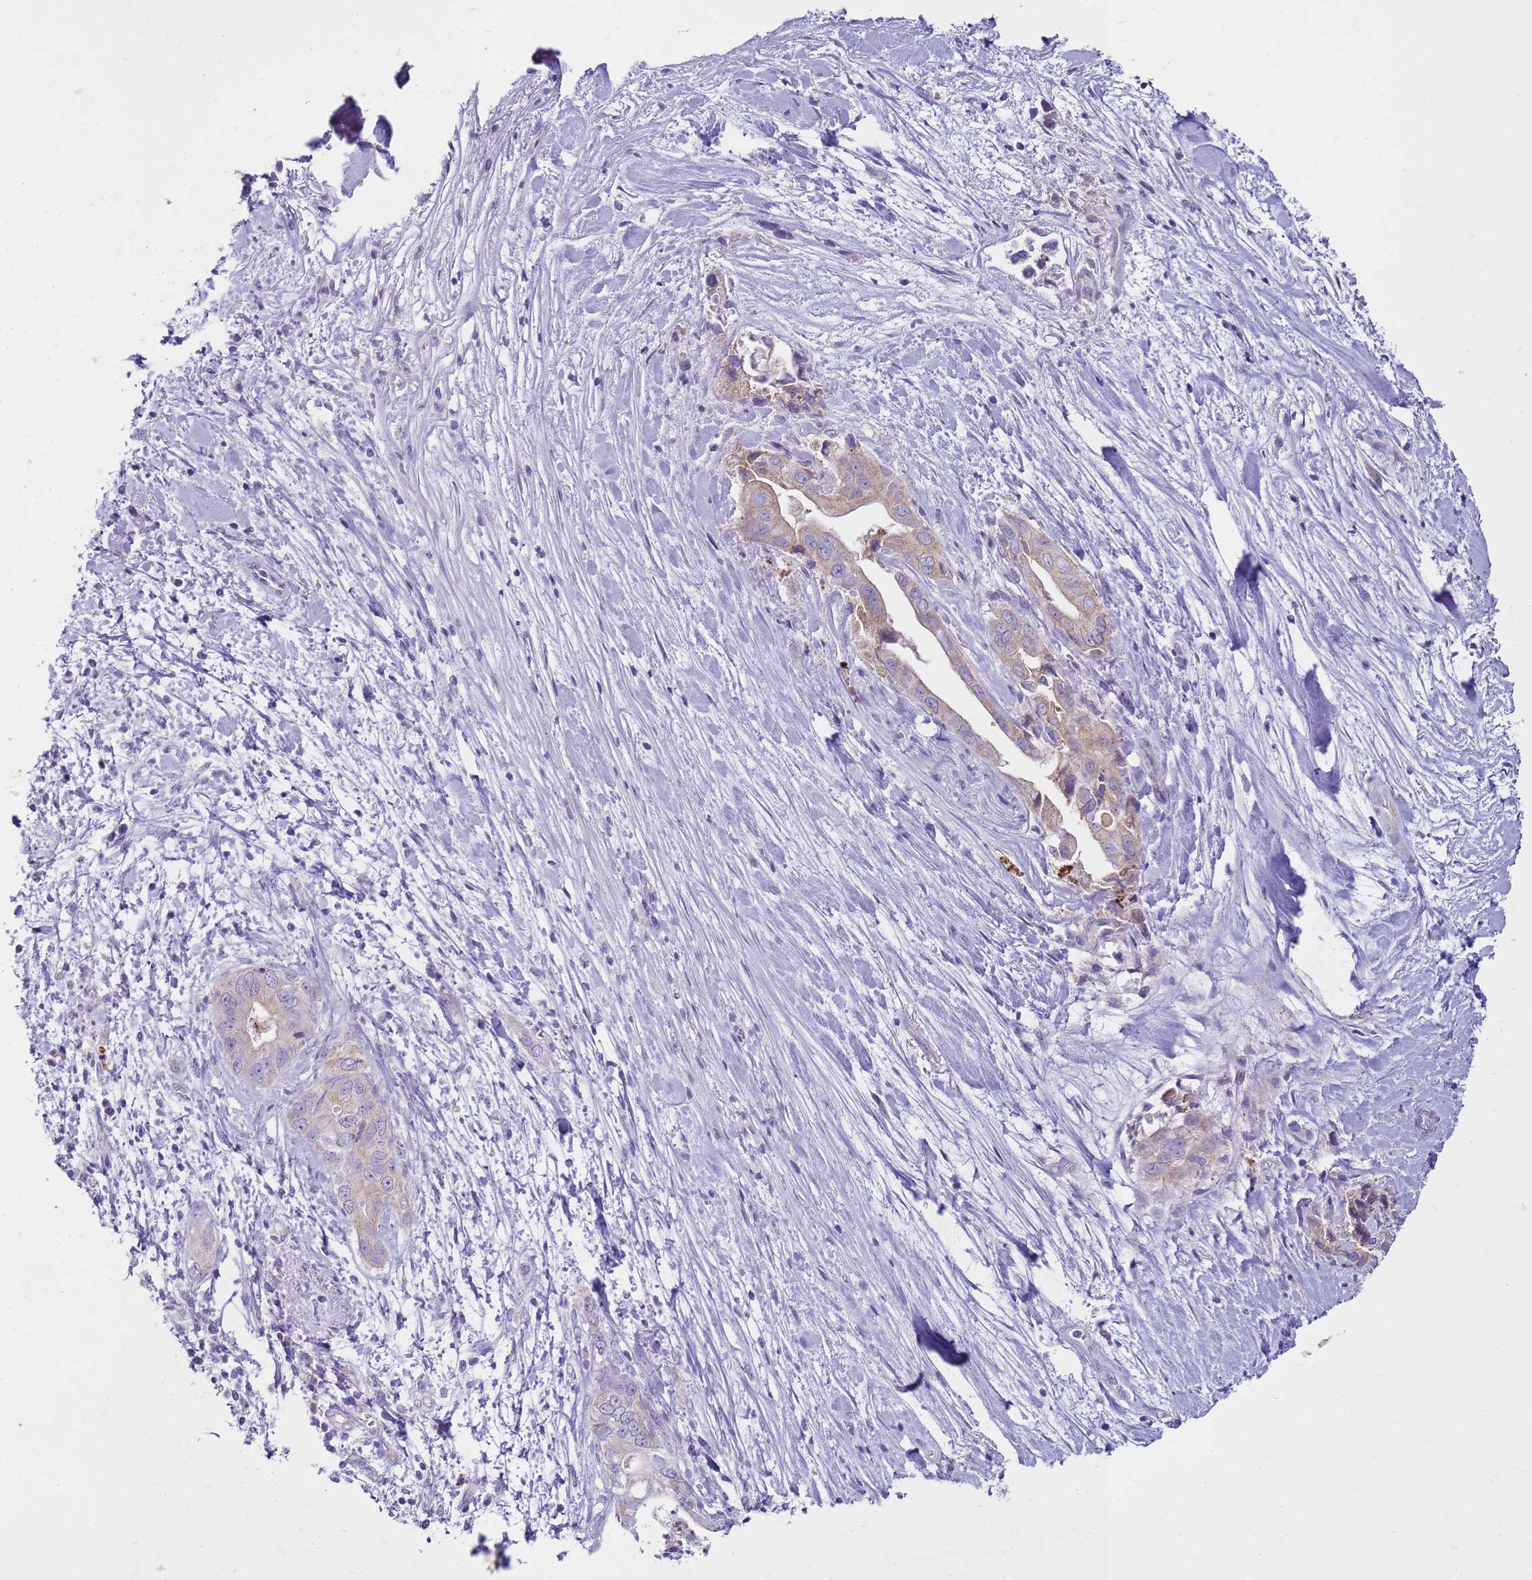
{"staining": {"intensity": "weak", "quantity": "<25%", "location": "cytoplasmic/membranous"}, "tissue": "pancreatic cancer", "cell_type": "Tumor cells", "image_type": "cancer", "snomed": [{"axis": "morphology", "description": "Adenocarcinoma, NOS"}, {"axis": "topography", "description": "Pancreas"}], "caption": "The micrograph demonstrates no staining of tumor cells in pancreatic cancer (adenocarcinoma). (IHC, brightfield microscopy, high magnification).", "gene": "FABP2", "patient": {"sex": "female", "age": 78}}